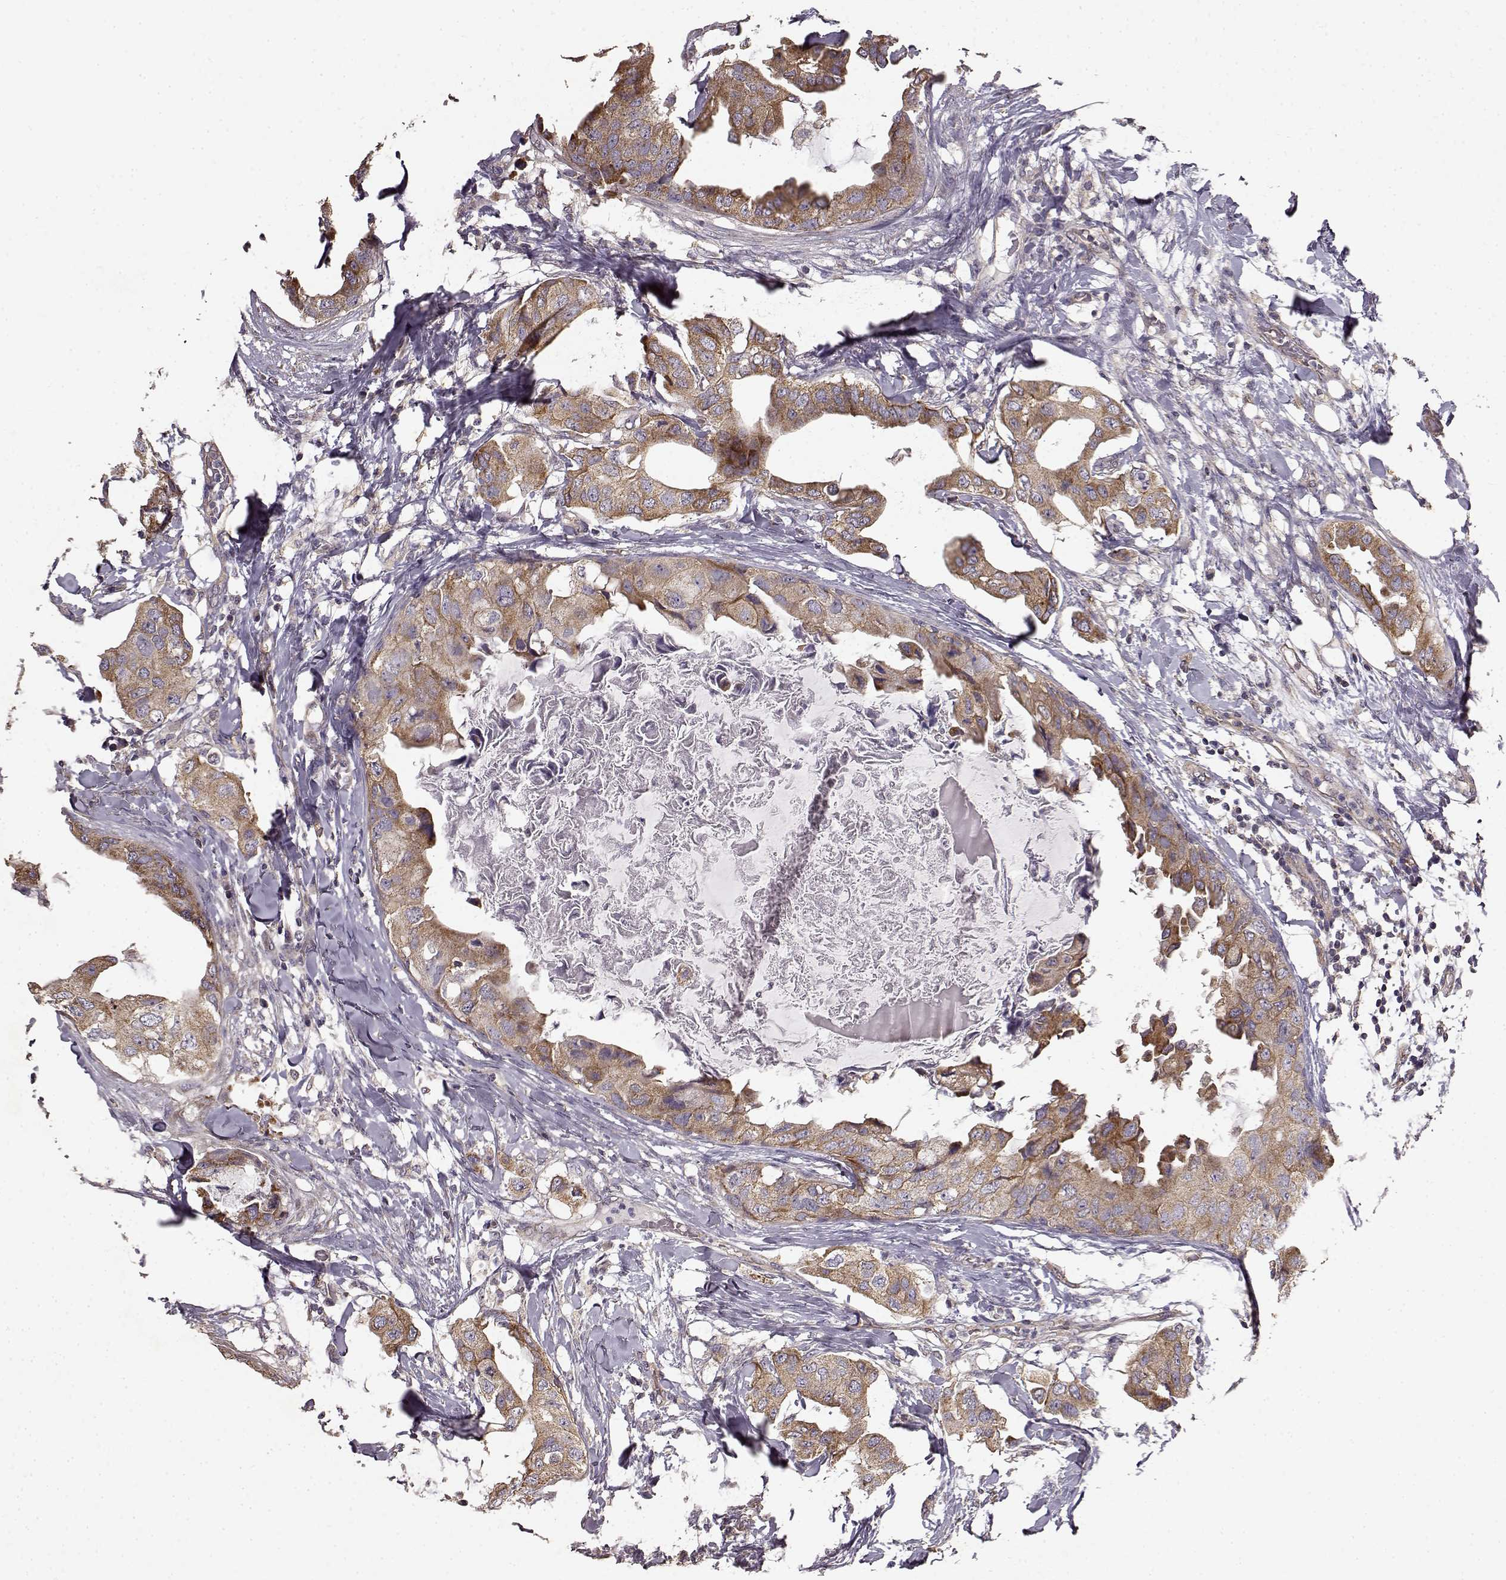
{"staining": {"intensity": "moderate", "quantity": ">75%", "location": "cytoplasmic/membranous"}, "tissue": "breast cancer", "cell_type": "Tumor cells", "image_type": "cancer", "snomed": [{"axis": "morphology", "description": "Normal tissue, NOS"}, {"axis": "morphology", "description": "Duct carcinoma"}, {"axis": "topography", "description": "Breast"}], "caption": "Human breast infiltrating ductal carcinoma stained with a brown dye shows moderate cytoplasmic/membranous positive staining in approximately >75% of tumor cells.", "gene": "ERBB3", "patient": {"sex": "female", "age": 40}}